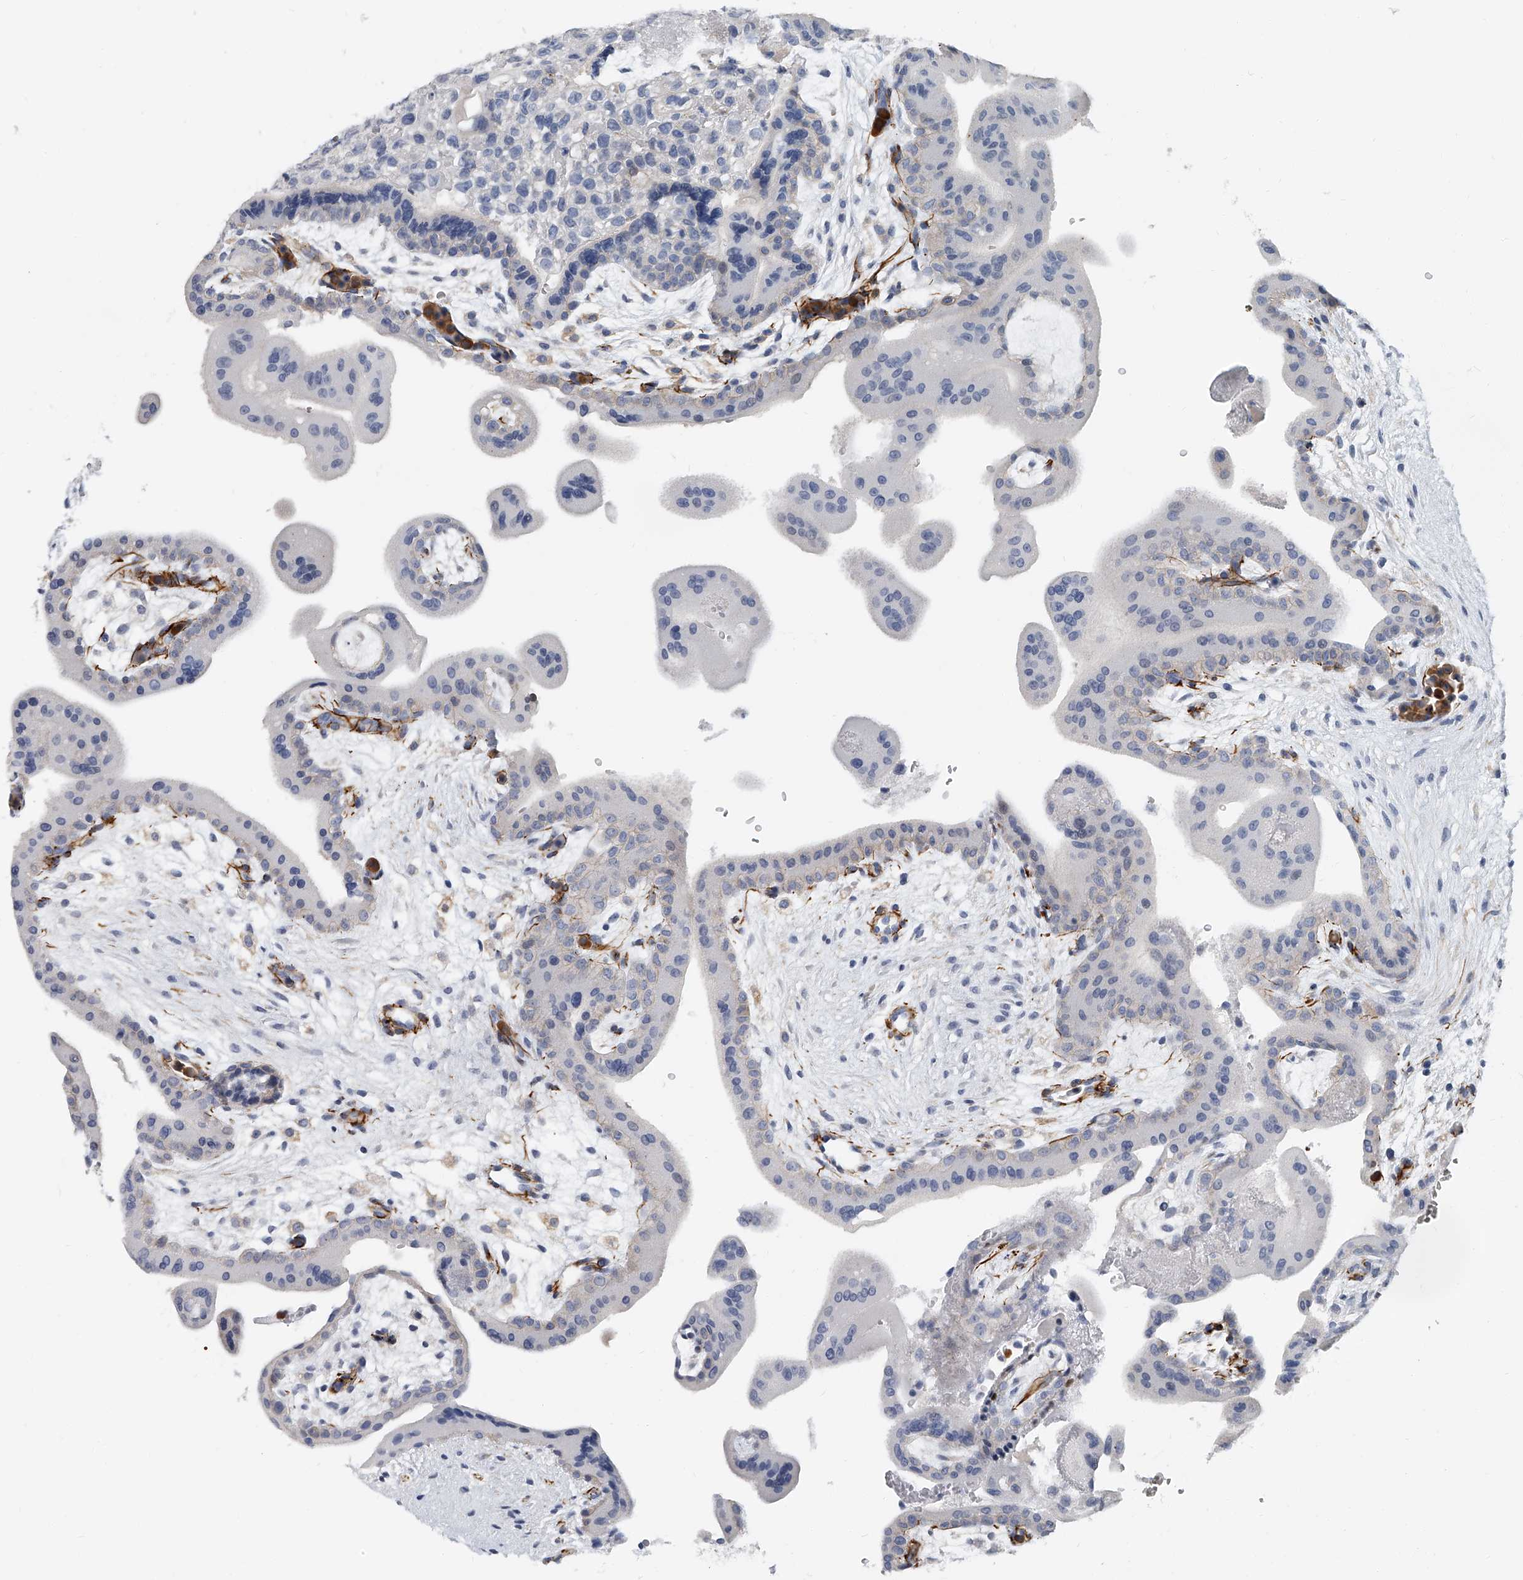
{"staining": {"intensity": "weak", "quantity": "<25%", "location": "cytoplasmic/membranous"}, "tissue": "placenta", "cell_type": "Decidual cells", "image_type": "normal", "snomed": [{"axis": "morphology", "description": "Normal tissue, NOS"}, {"axis": "topography", "description": "Placenta"}], "caption": "Decidual cells show no significant expression in unremarkable placenta.", "gene": "KIRREL1", "patient": {"sex": "female", "age": 35}}